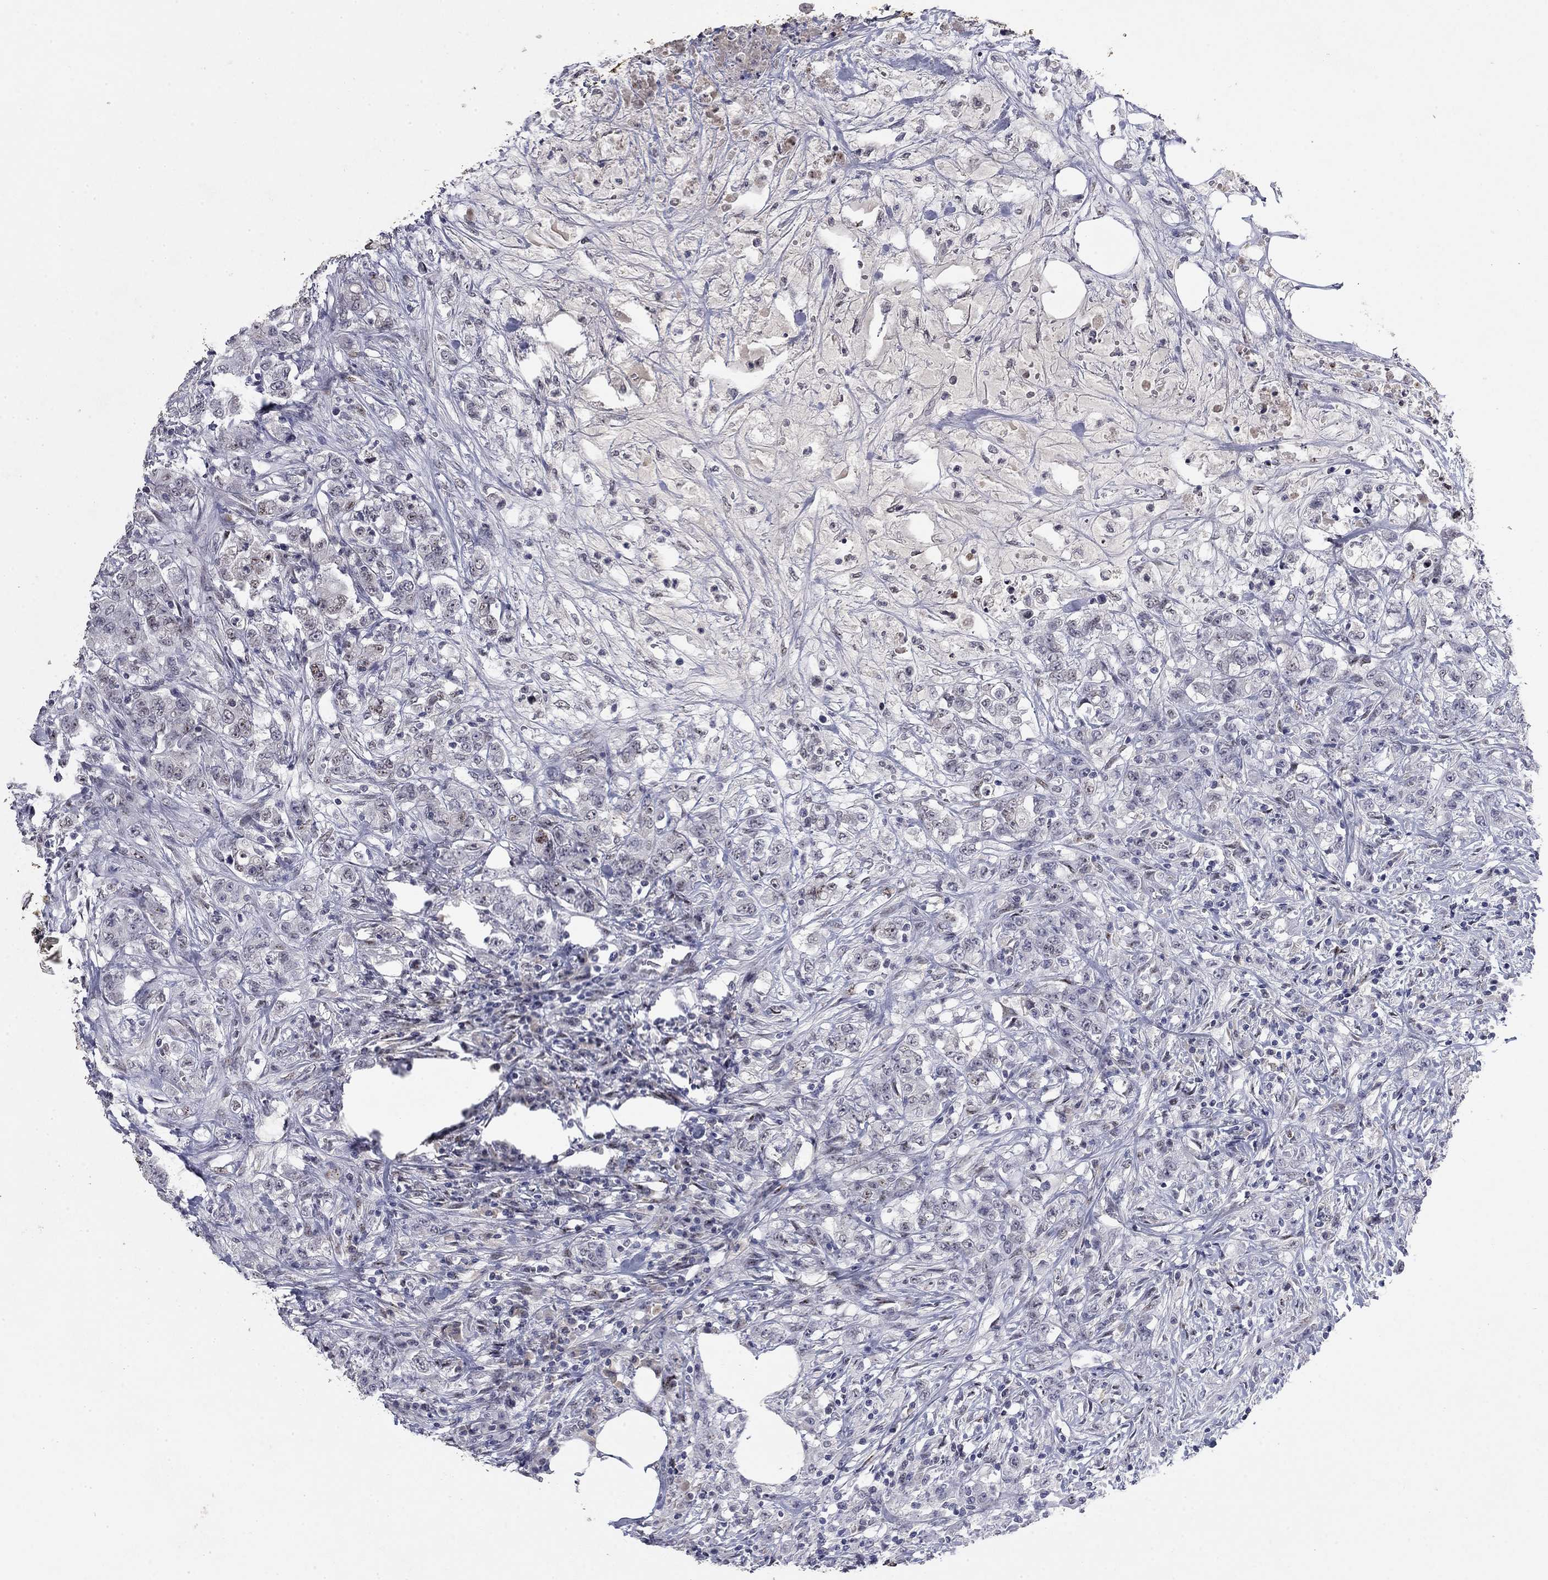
{"staining": {"intensity": "negative", "quantity": "none", "location": "none"}, "tissue": "colorectal cancer", "cell_type": "Tumor cells", "image_type": "cancer", "snomed": [{"axis": "morphology", "description": "Adenocarcinoma, NOS"}, {"axis": "topography", "description": "Colon"}], "caption": "Tumor cells show no significant expression in colorectal cancer (adenocarcinoma).", "gene": "SLC51A", "patient": {"sex": "female", "age": 48}}